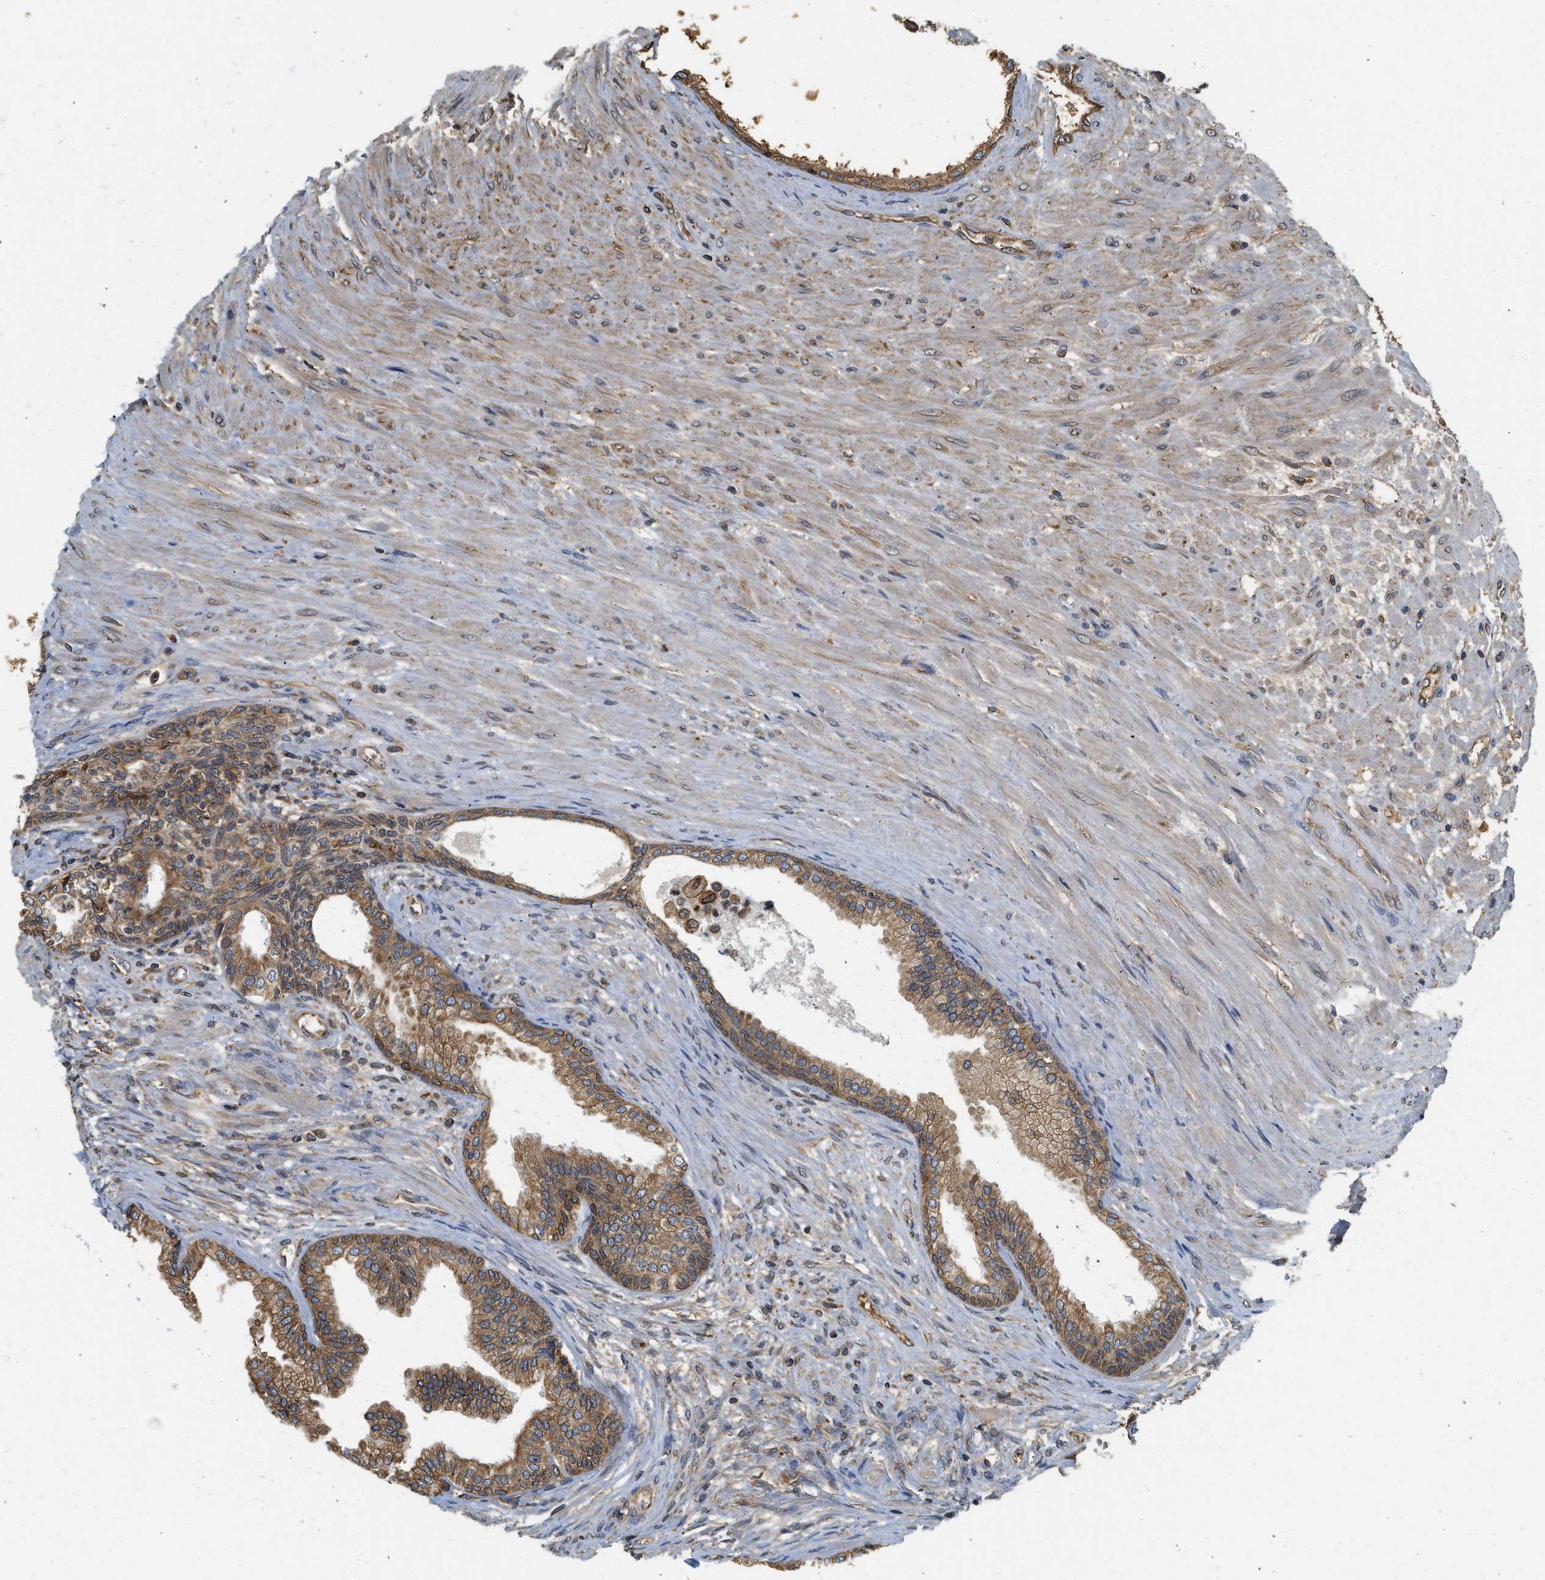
{"staining": {"intensity": "moderate", "quantity": ">75%", "location": "cytoplasmic/membranous"}, "tissue": "prostate", "cell_type": "Glandular cells", "image_type": "normal", "snomed": [{"axis": "morphology", "description": "Normal tissue, NOS"}, {"axis": "topography", "description": "Prostate"}], "caption": "This photomicrograph shows IHC staining of normal prostate, with medium moderate cytoplasmic/membranous positivity in about >75% of glandular cells.", "gene": "BCAP31", "patient": {"sex": "male", "age": 76}}